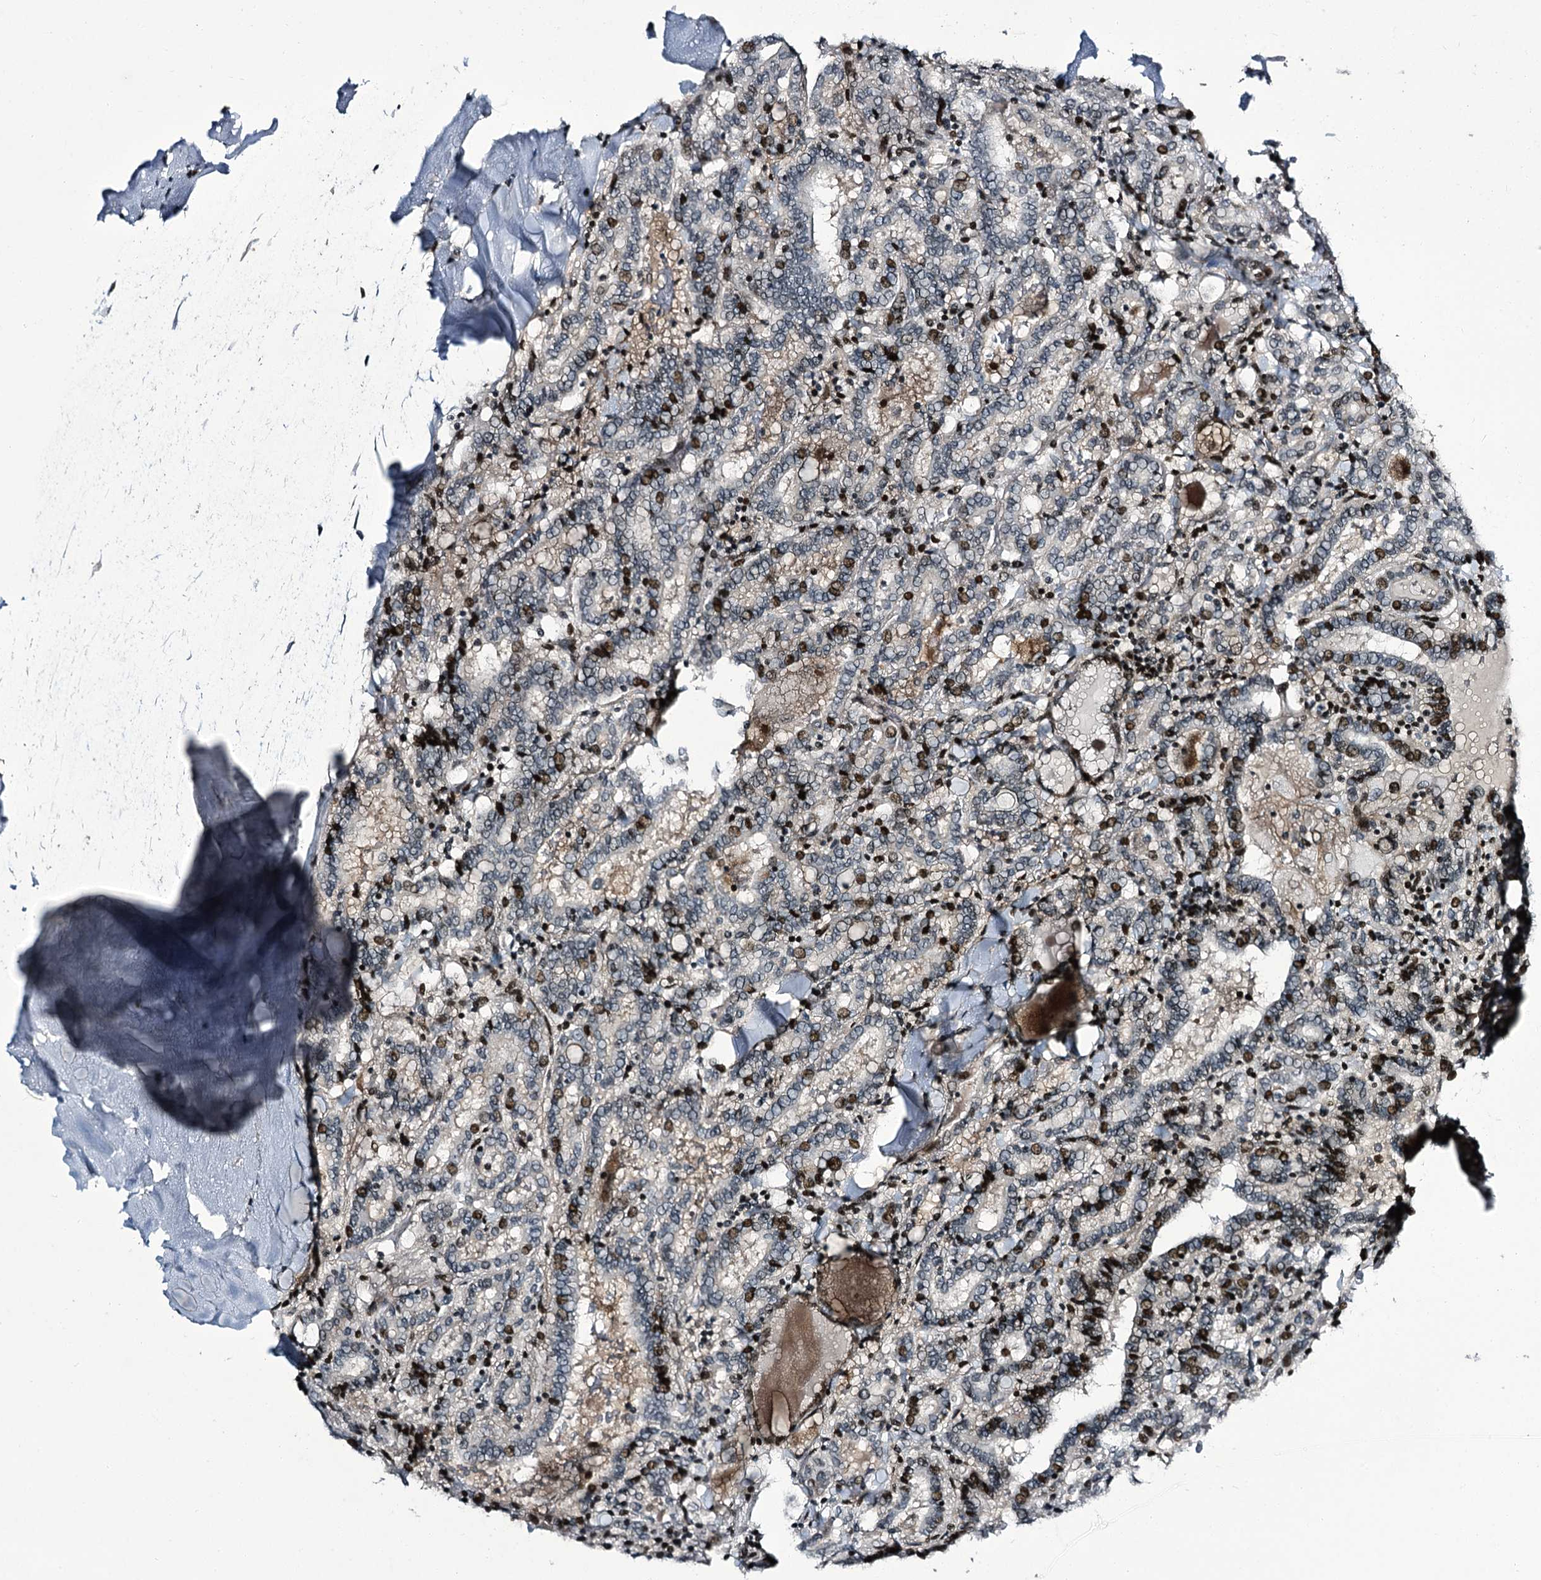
{"staining": {"intensity": "moderate", "quantity": "<25%", "location": "nuclear"}, "tissue": "thyroid cancer", "cell_type": "Tumor cells", "image_type": "cancer", "snomed": [{"axis": "morphology", "description": "Papillary adenocarcinoma, NOS"}, {"axis": "topography", "description": "Thyroid gland"}], "caption": "Papillary adenocarcinoma (thyroid) tissue reveals moderate nuclear positivity in about <25% of tumor cells, visualized by immunohistochemistry.", "gene": "ITFG2", "patient": {"sex": "female", "age": 72}}